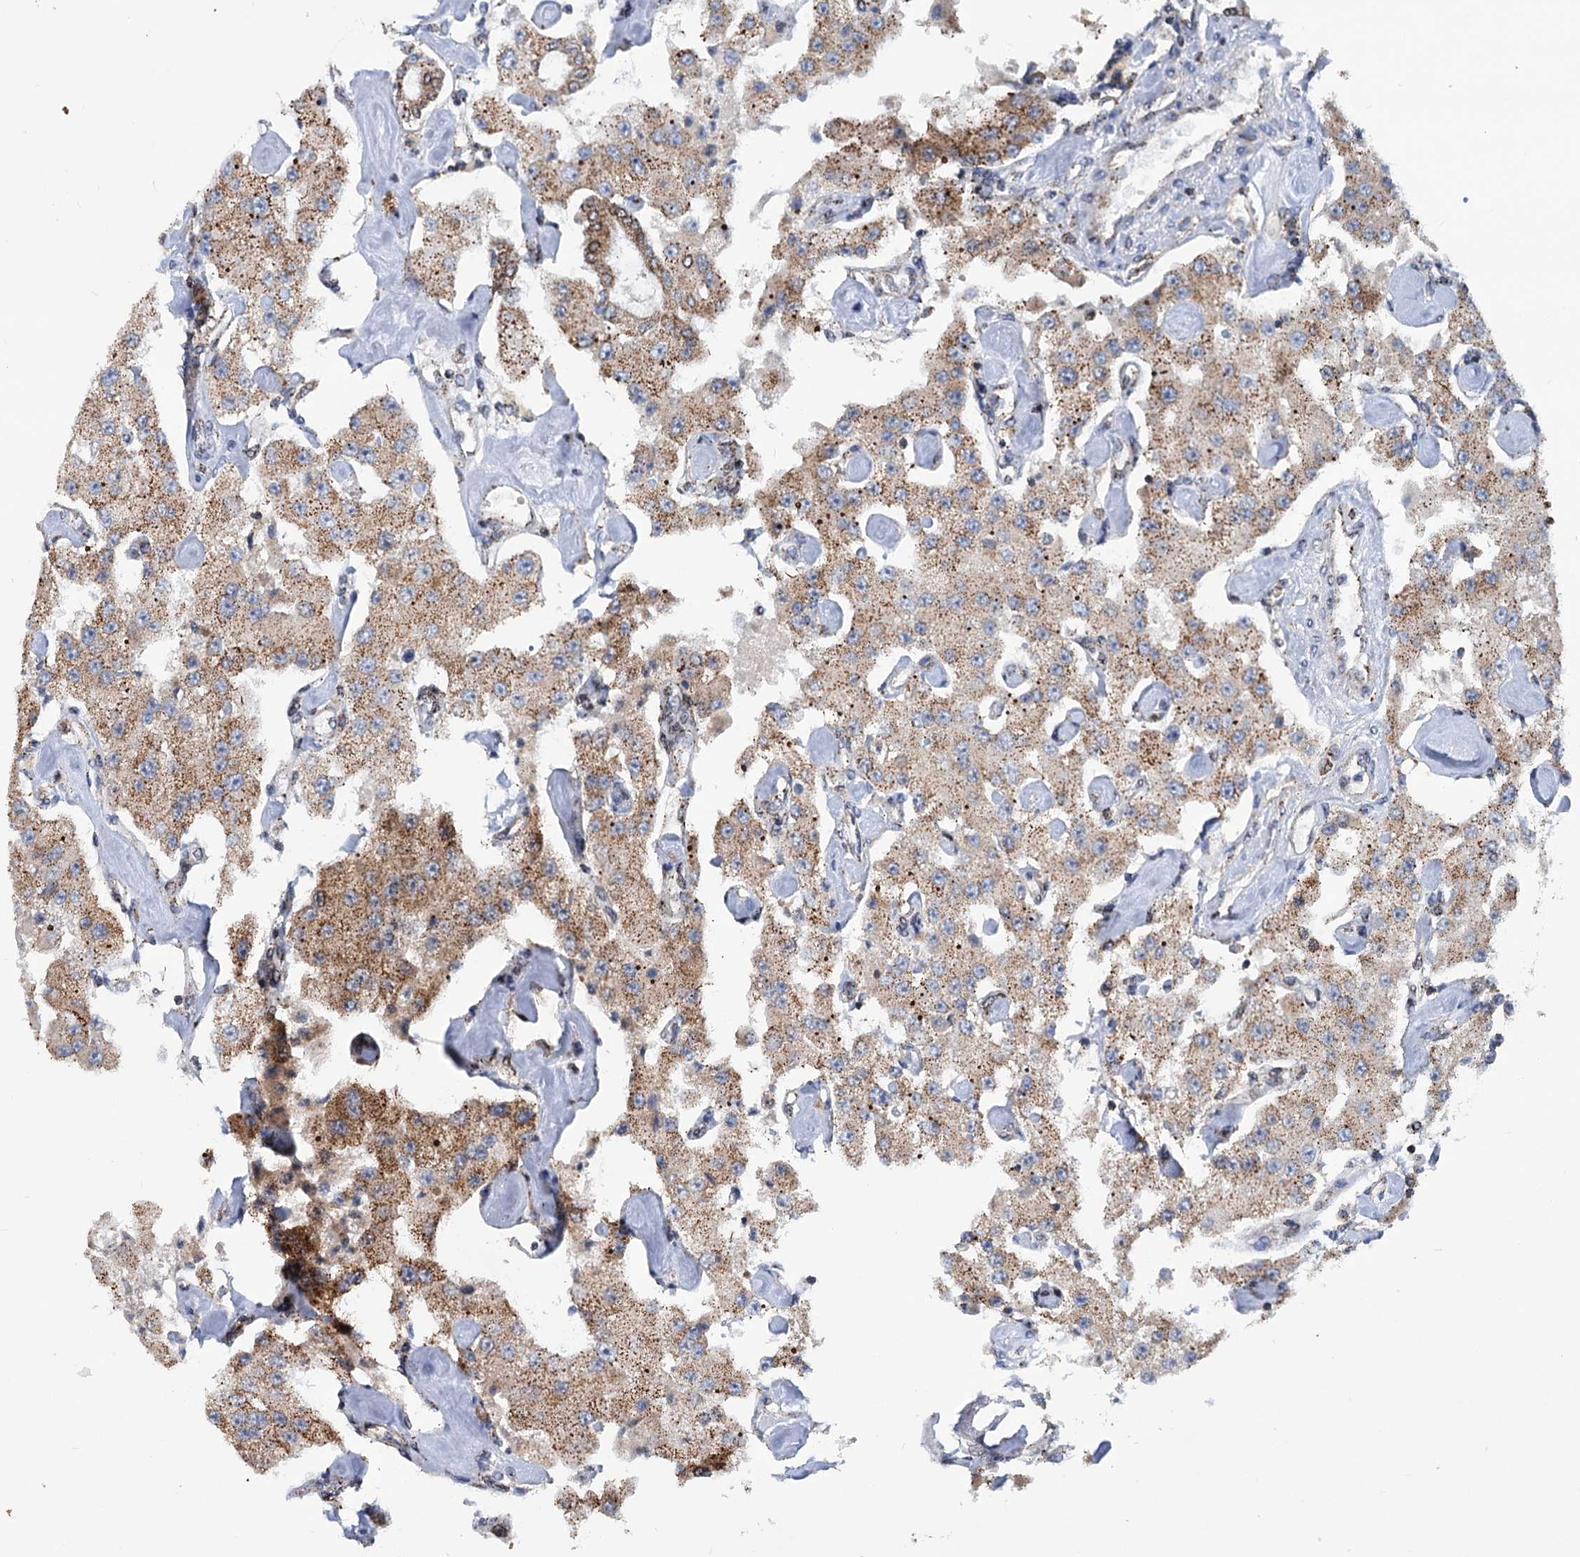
{"staining": {"intensity": "moderate", "quantity": ">75%", "location": "cytoplasmic/membranous"}, "tissue": "carcinoid", "cell_type": "Tumor cells", "image_type": "cancer", "snomed": [{"axis": "morphology", "description": "Carcinoid, malignant, NOS"}, {"axis": "topography", "description": "Pancreas"}], "caption": "The micrograph displays staining of carcinoid, revealing moderate cytoplasmic/membranous protein expression (brown color) within tumor cells.", "gene": "SUPT20H", "patient": {"sex": "male", "age": 41}}